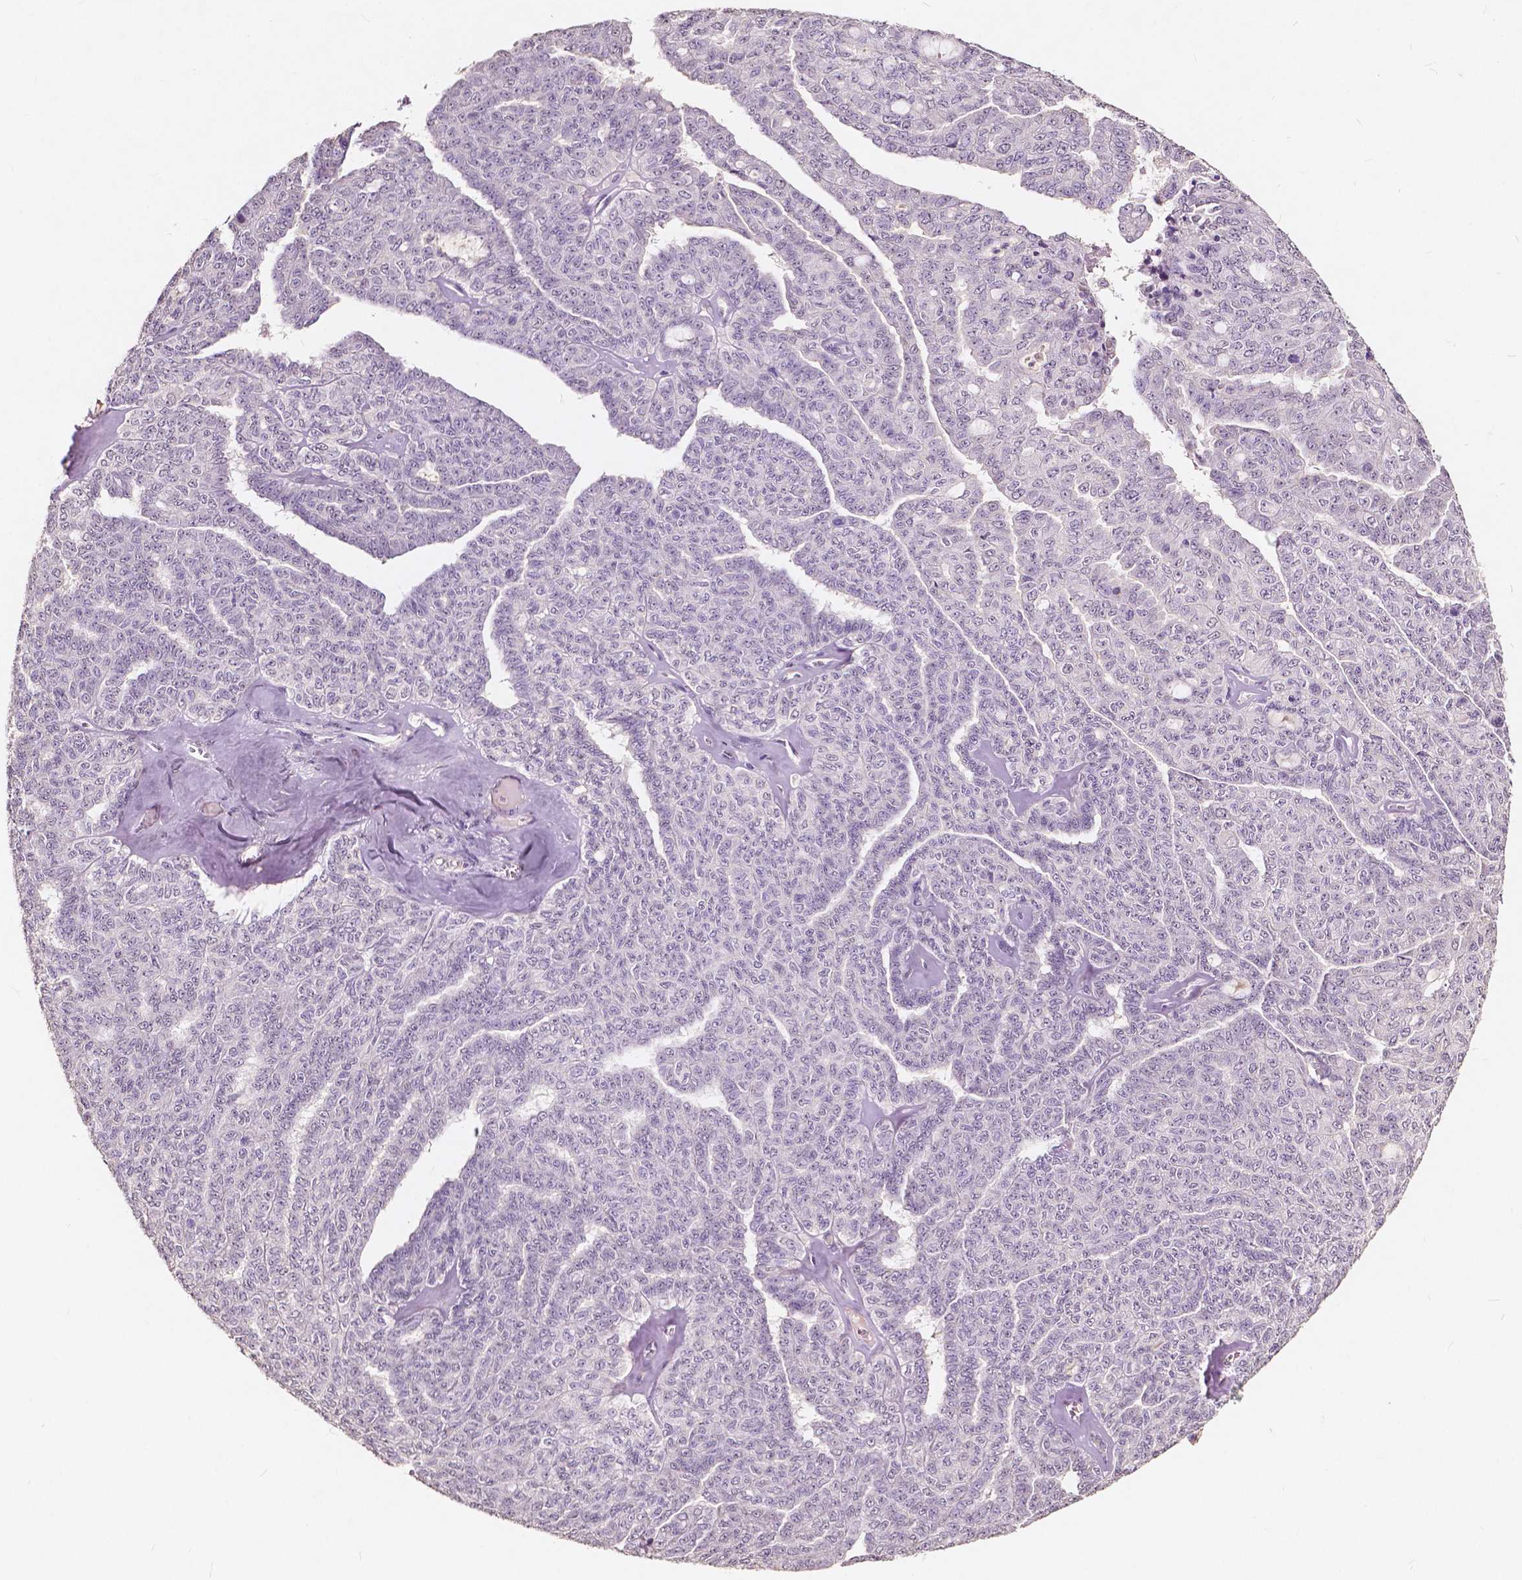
{"staining": {"intensity": "negative", "quantity": "none", "location": "none"}, "tissue": "ovarian cancer", "cell_type": "Tumor cells", "image_type": "cancer", "snomed": [{"axis": "morphology", "description": "Cystadenocarcinoma, serous, NOS"}, {"axis": "topography", "description": "Ovary"}], "caption": "This is a micrograph of IHC staining of serous cystadenocarcinoma (ovarian), which shows no positivity in tumor cells.", "gene": "SOX15", "patient": {"sex": "female", "age": 71}}